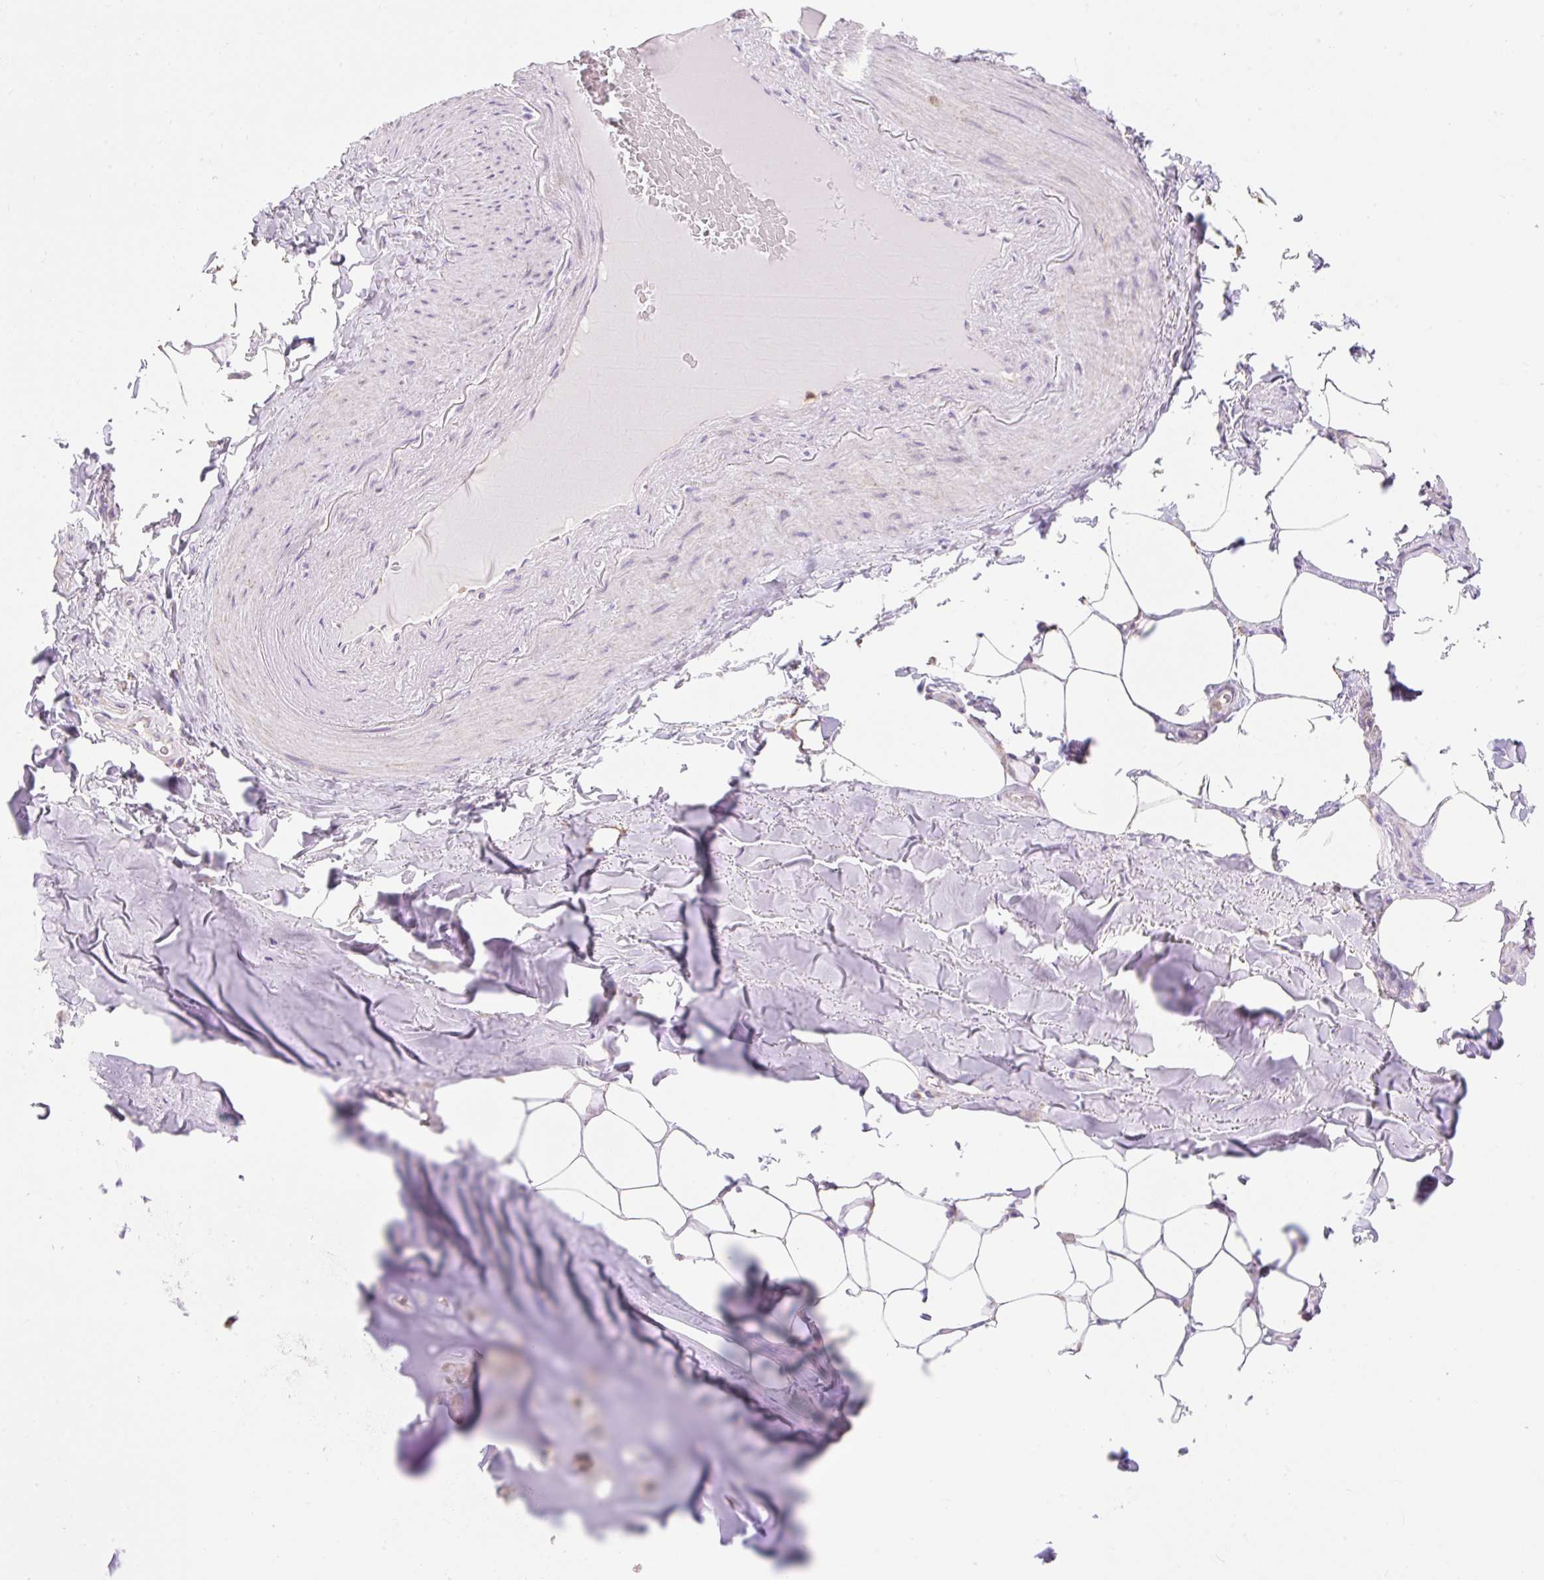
{"staining": {"intensity": "weak", "quantity": "25%-75%", "location": "cytoplasmic/membranous"}, "tissue": "adipose tissue", "cell_type": "Adipocytes", "image_type": "normal", "snomed": [{"axis": "morphology", "description": "Normal tissue, NOS"}, {"axis": "topography", "description": "Bronchus"}], "caption": "This histopathology image displays immunohistochemistry staining of normal adipose tissue, with low weak cytoplasmic/membranous staining in approximately 25%-75% of adipocytes.", "gene": "DHX35", "patient": {"sex": "male", "age": 66}}